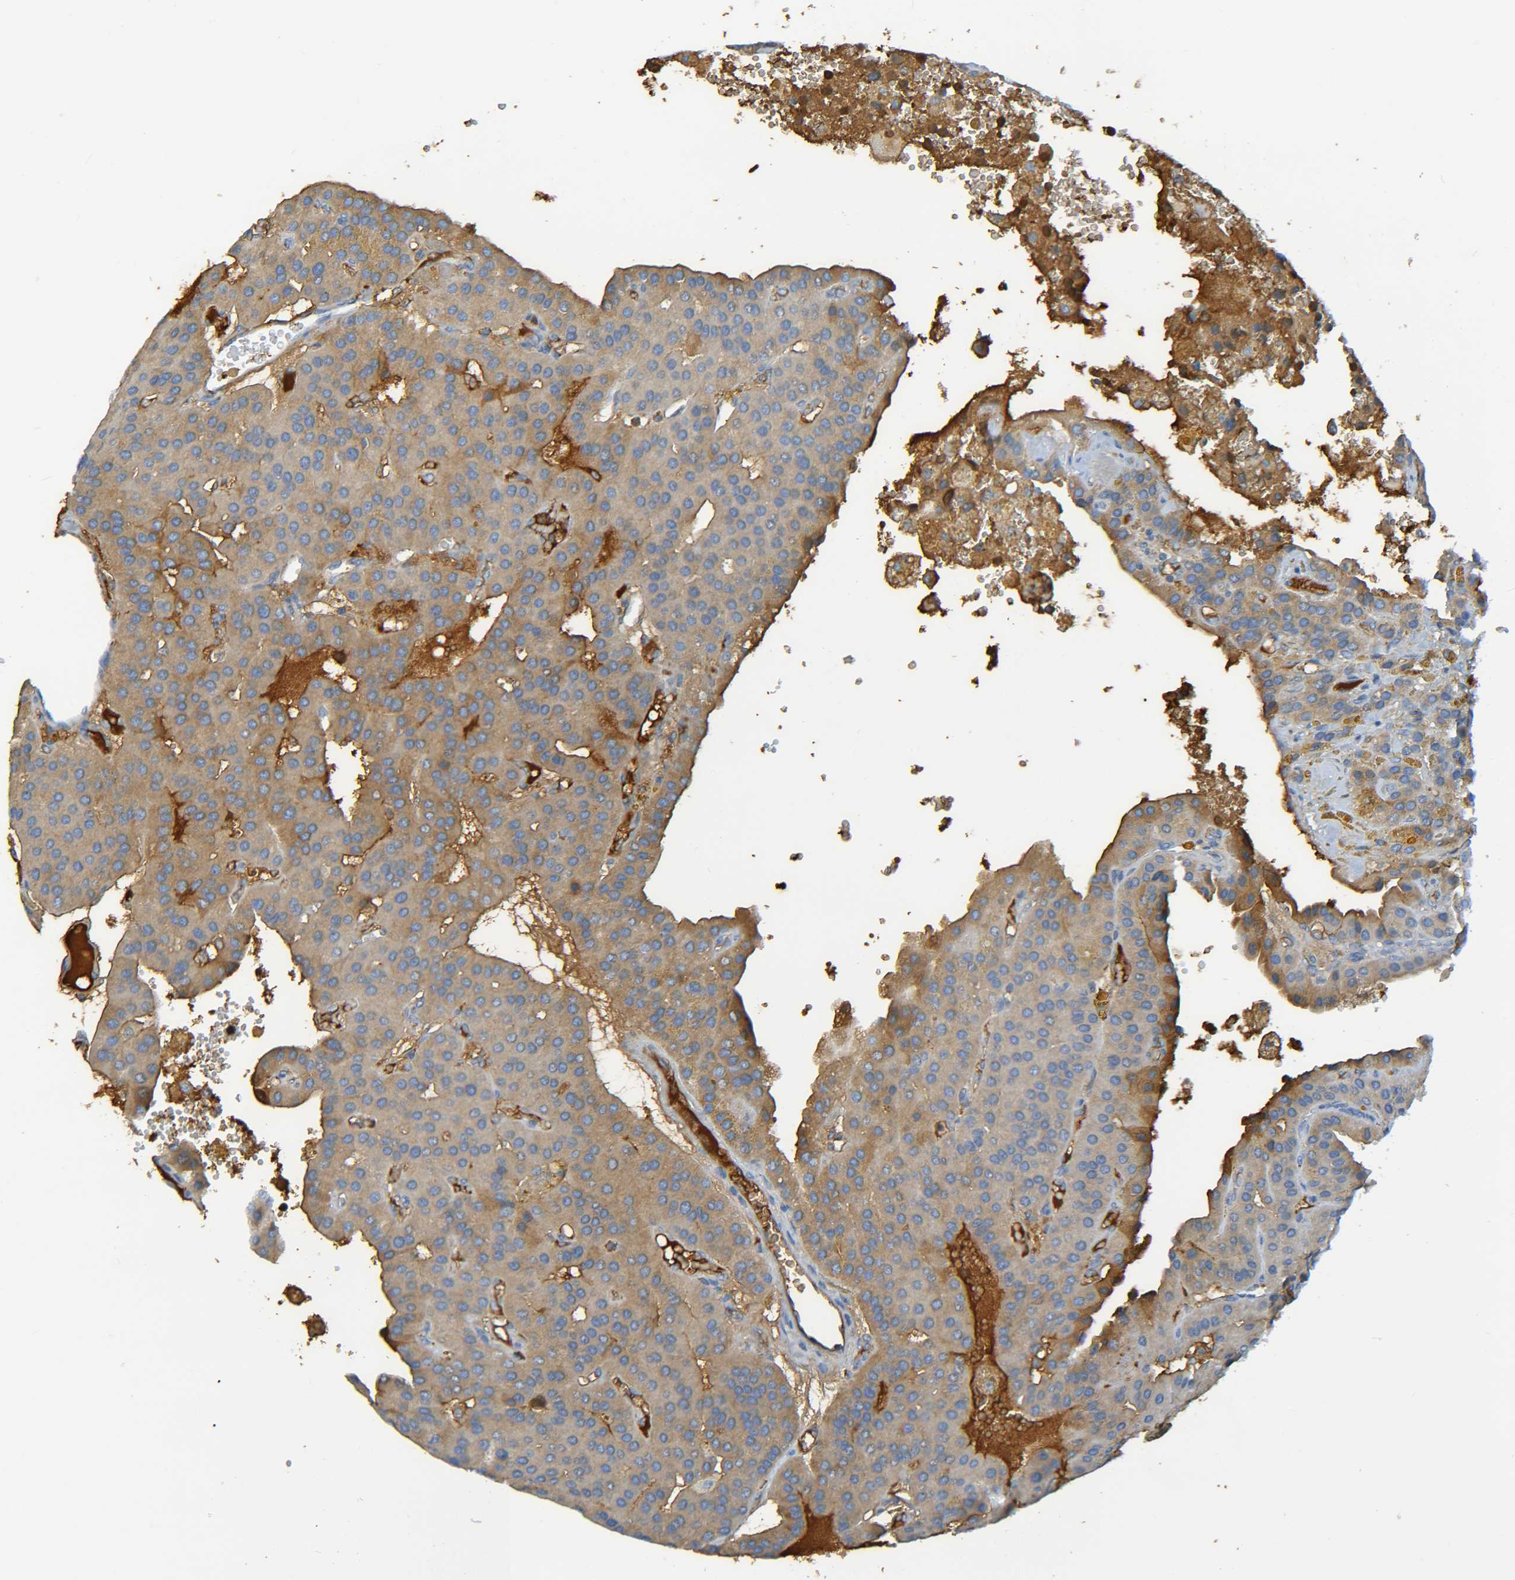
{"staining": {"intensity": "moderate", "quantity": ">75%", "location": "cytoplasmic/membranous"}, "tissue": "parathyroid gland", "cell_type": "Glandular cells", "image_type": "normal", "snomed": [{"axis": "morphology", "description": "Normal tissue, NOS"}, {"axis": "morphology", "description": "Adenoma, NOS"}, {"axis": "topography", "description": "Parathyroid gland"}], "caption": "Benign parathyroid gland exhibits moderate cytoplasmic/membranous positivity in about >75% of glandular cells (DAB (3,3'-diaminobenzidine) IHC with brightfield microscopy, high magnification)..", "gene": "C1QA", "patient": {"sex": "female", "age": 86}}